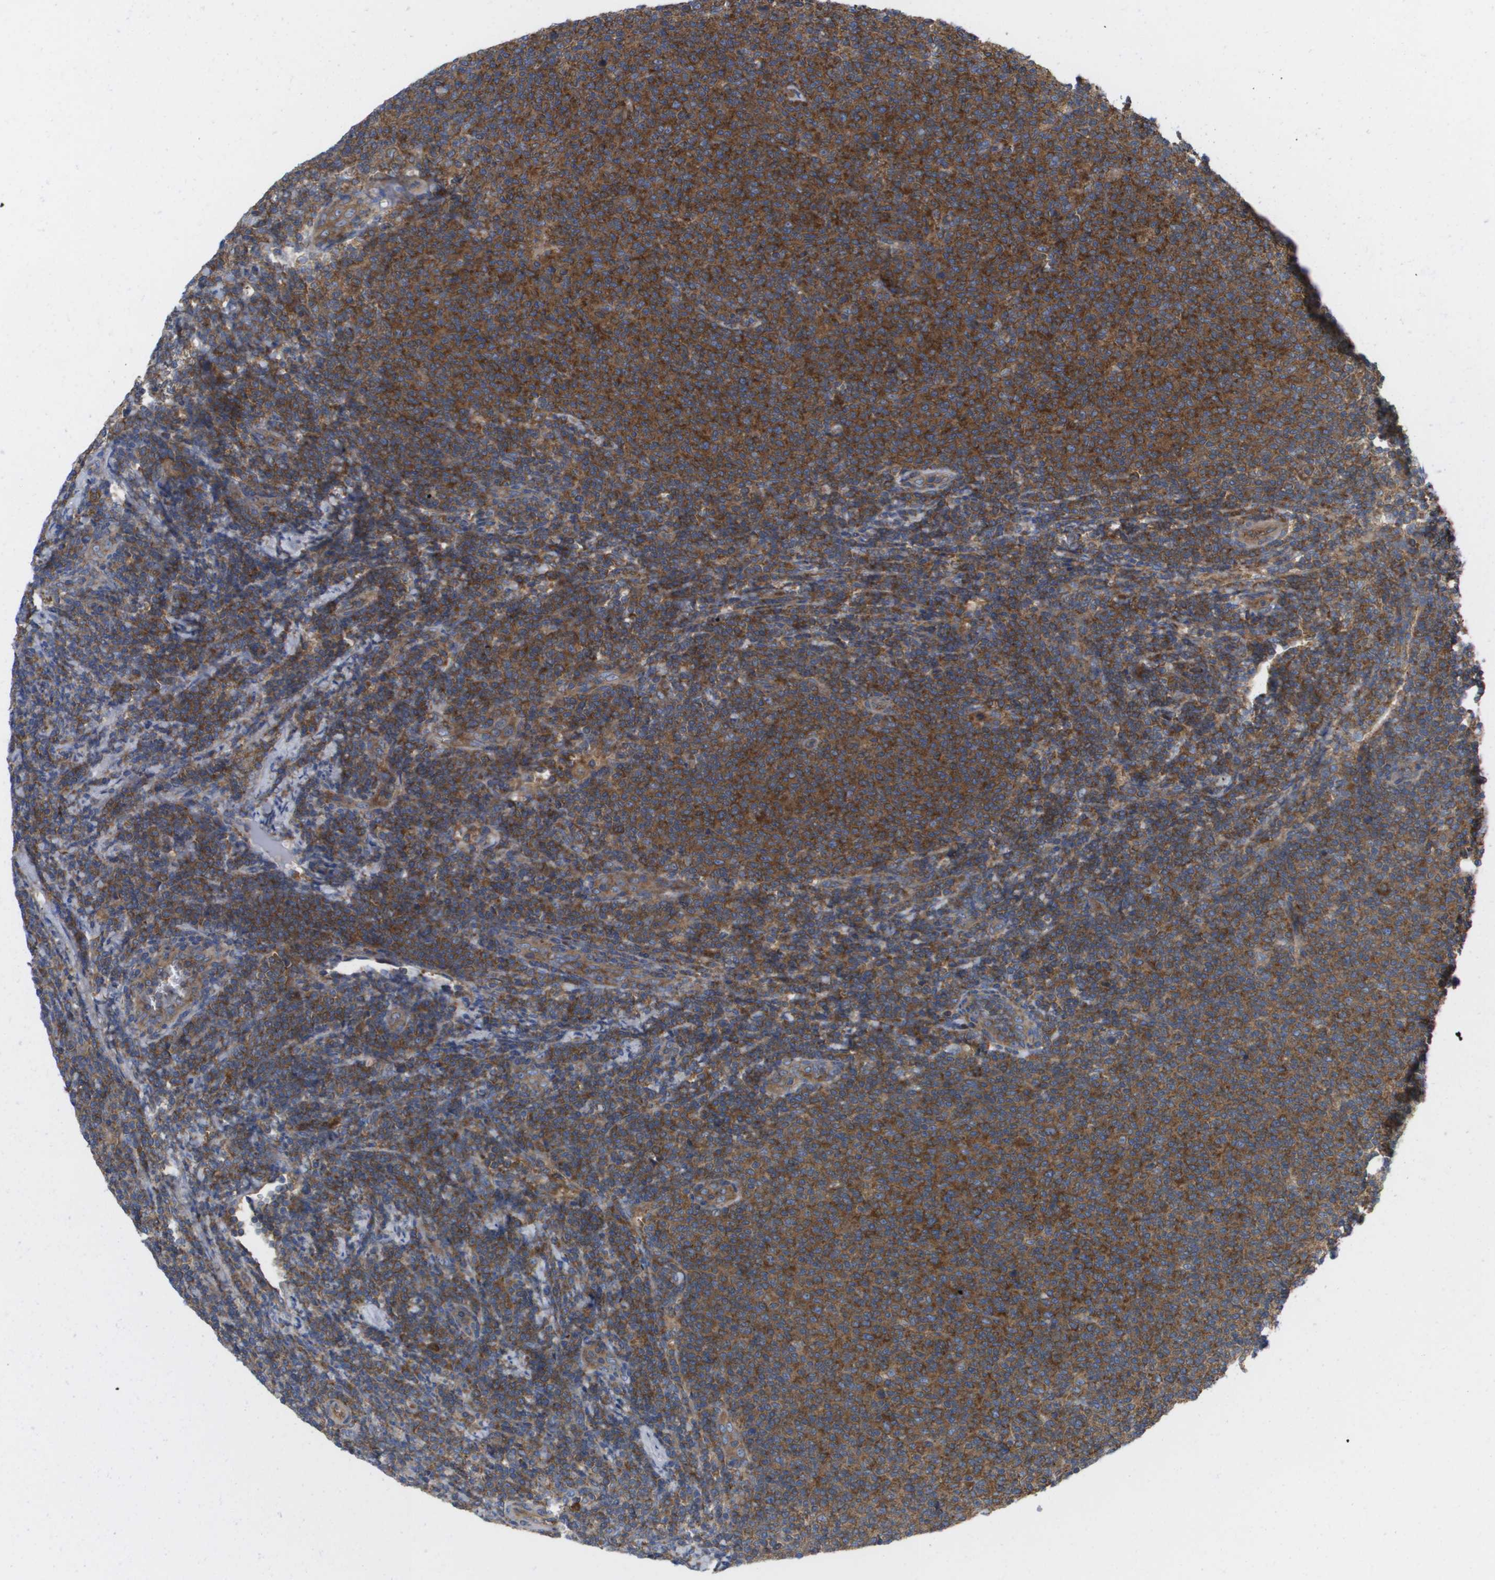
{"staining": {"intensity": "strong", "quantity": ">75%", "location": "cytoplasmic/membranous"}, "tissue": "lymphoma", "cell_type": "Tumor cells", "image_type": "cancer", "snomed": [{"axis": "morphology", "description": "Malignant lymphoma, non-Hodgkin's type, Low grade"}, {"axis": "topography", "description": "Lymph node"}], "caption": "A high amount of strong cytoplasmic/membranous positivity is appreciated in about >75% of tumor cells in malignant lymphoma, non-Hodgkin's type (low-grade) tissue. (Brightfield microscopy of DAB IHC at high magnification).", "gene": "EIF4G2", "patient": {"sex": "male", "age": 66}}